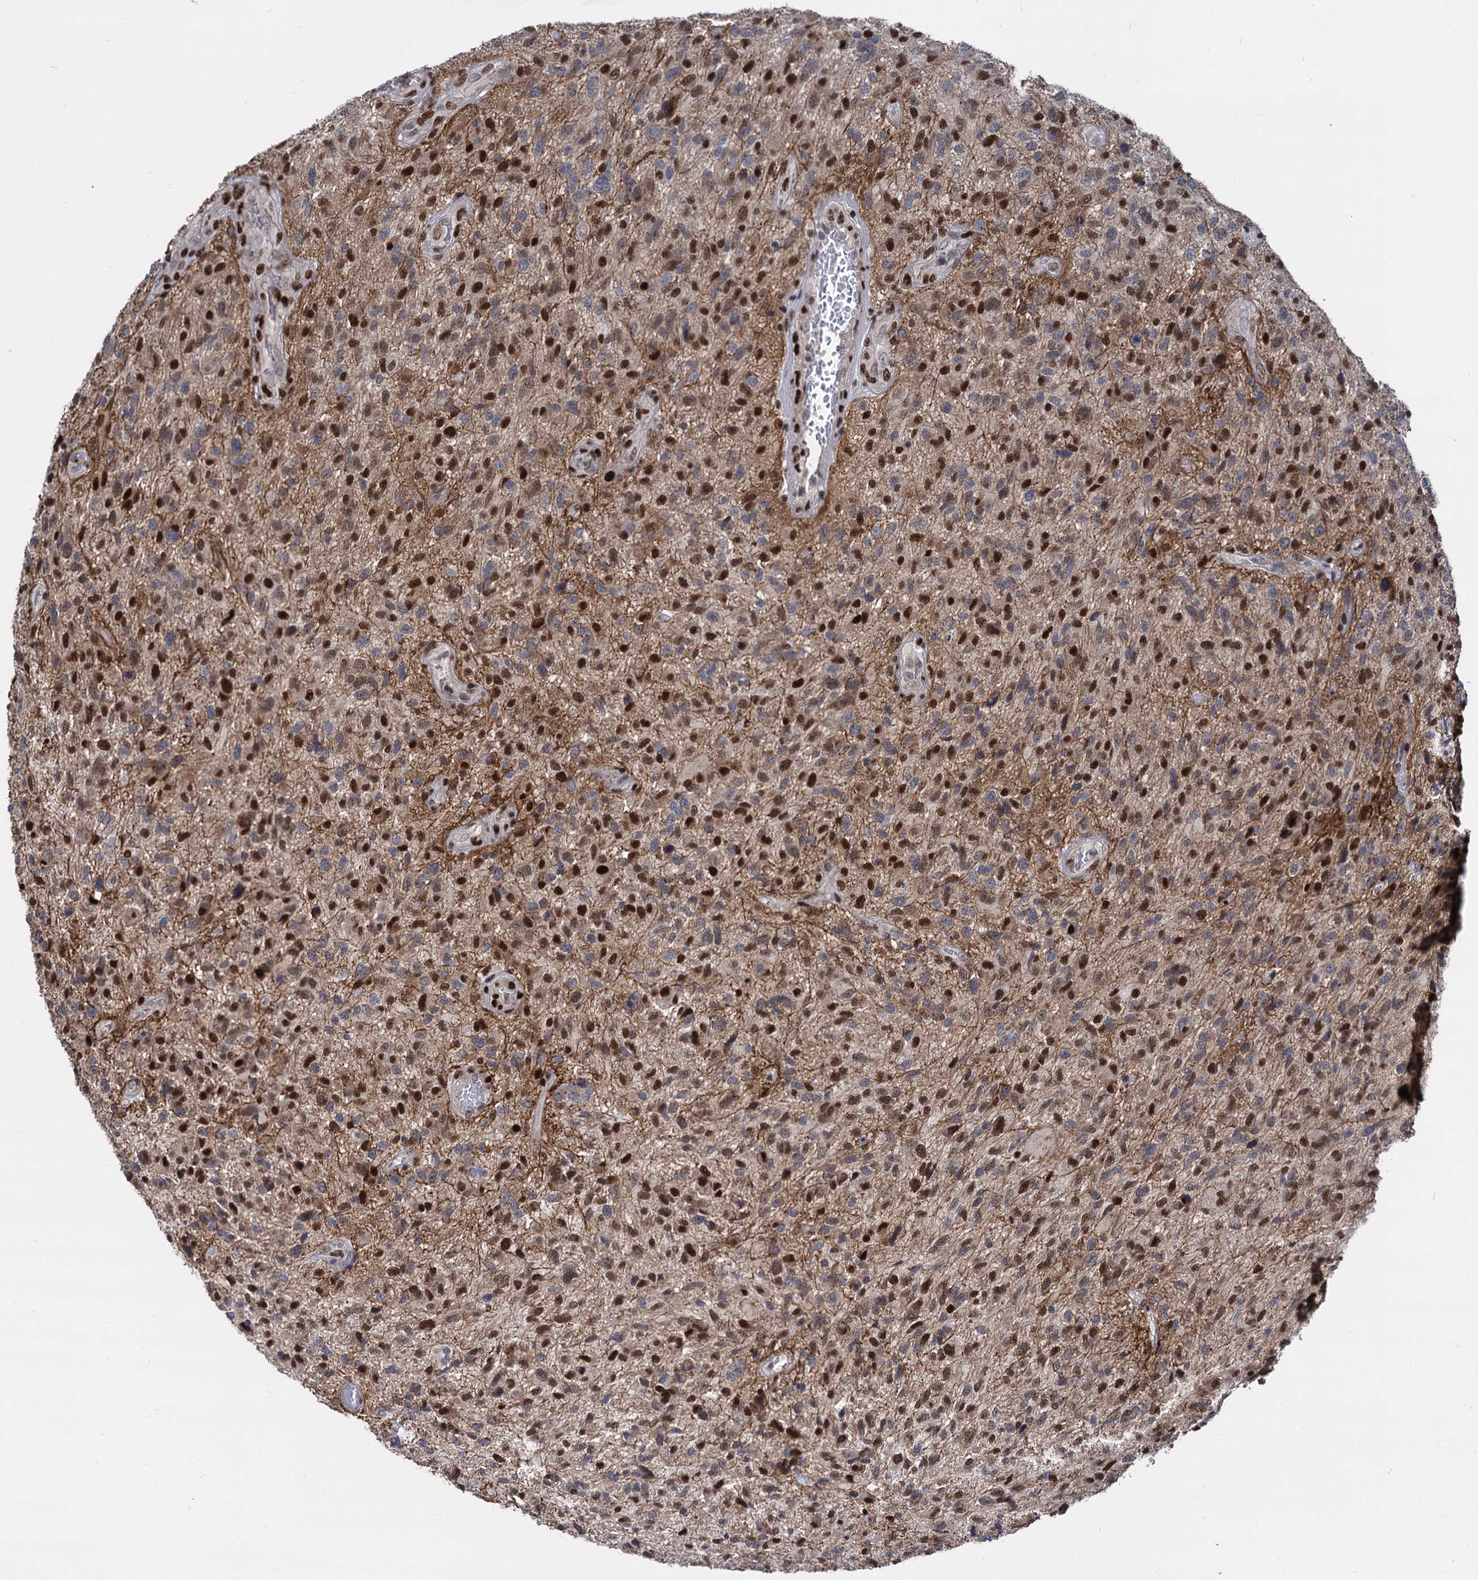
{"staining": {"intensity": "moderate", "quantity": "<25%", "location": "nuclear"}, "tissue": "glioma", "cell_type": "Tumor cells", "image_type": "cancer", "snomed": [{"axis": "morphology", "description": "Glioma, malignant, High grade"}, {"axis": "topography", "description": "Brain"}], "caption": "Immunohistochemical staining of human glioma shows low levels of moderate nuclear protein staining in about <25% of tumor cells.", "gene": "GALNT11", "patient": {"sex": "male", "age": 47}}